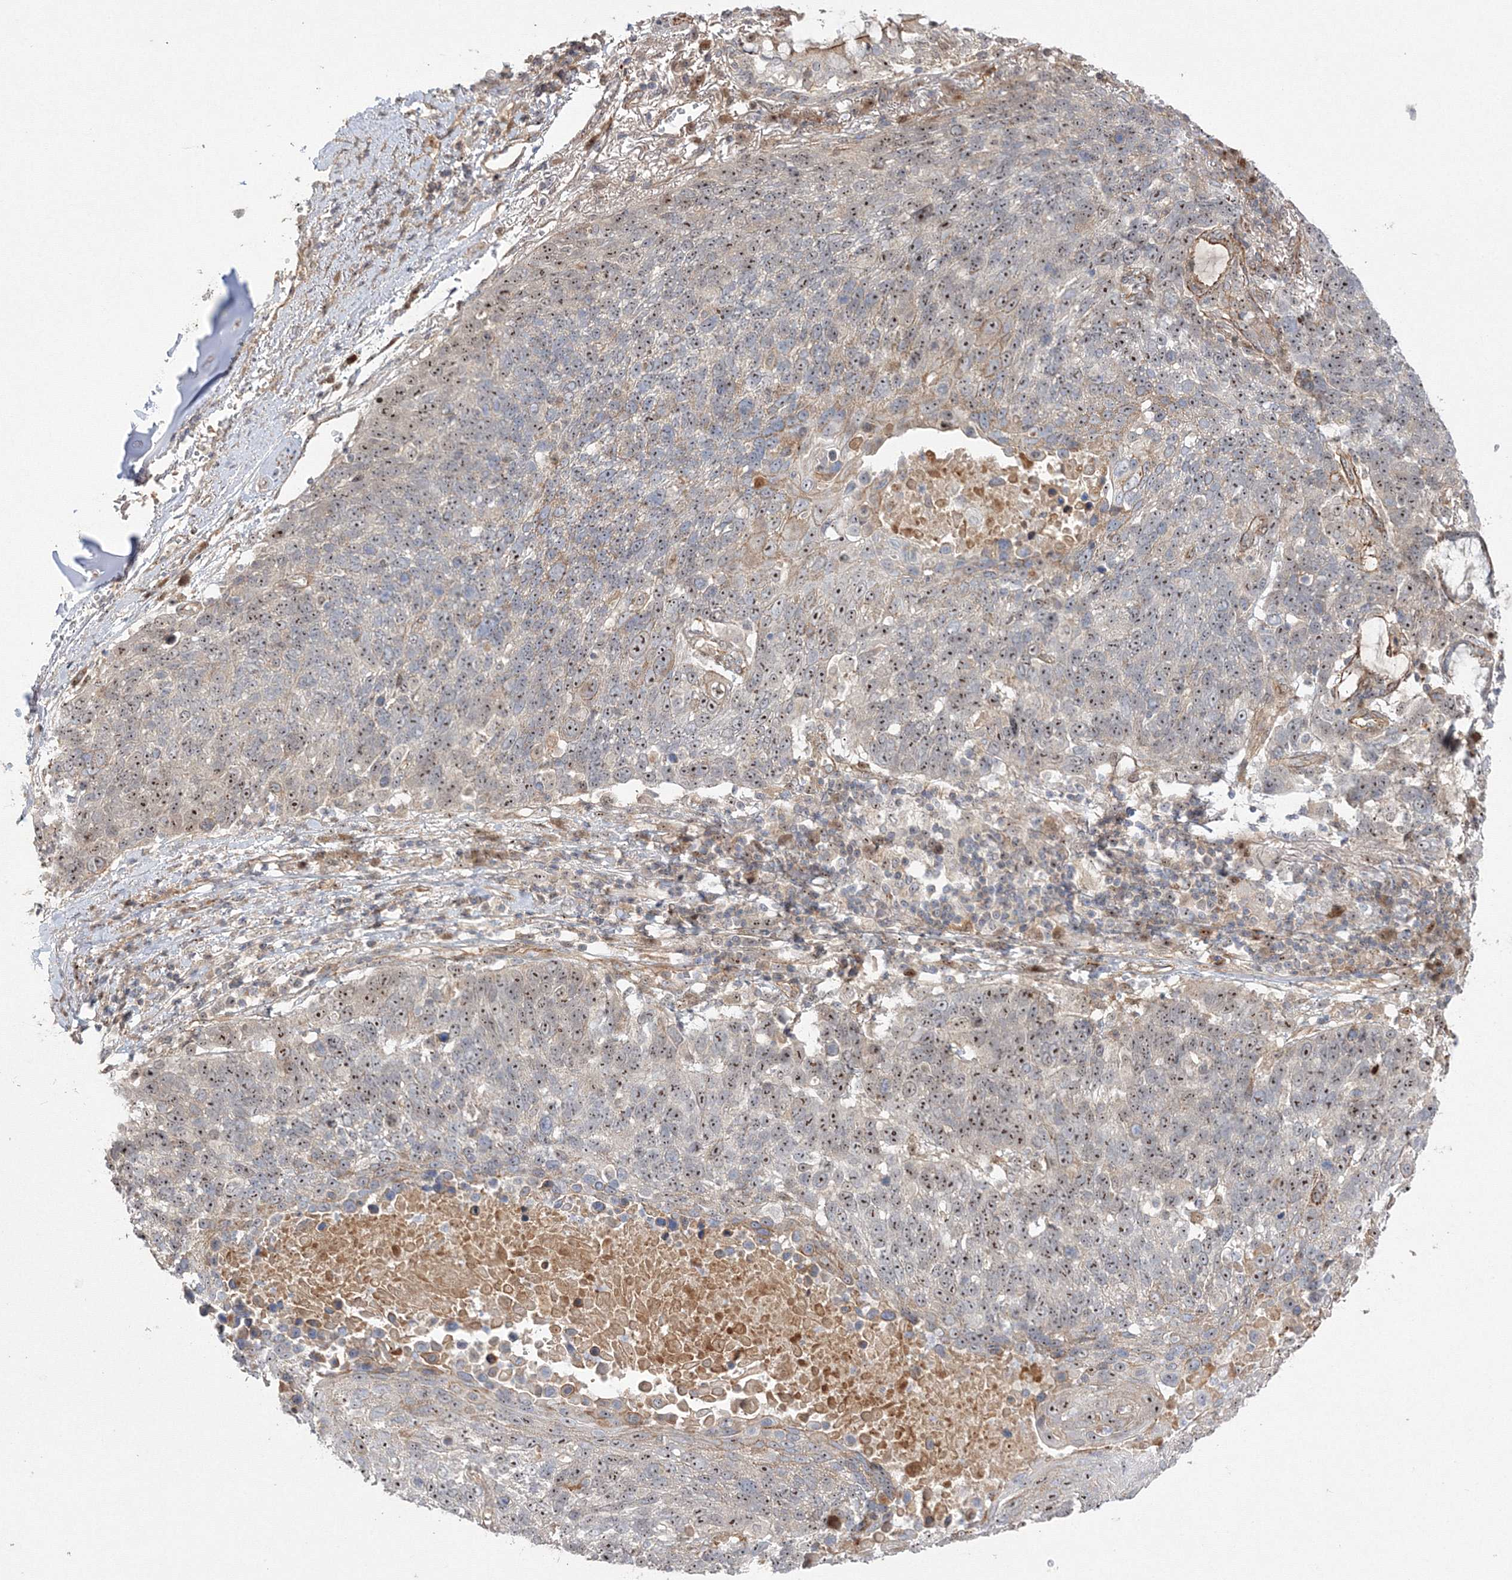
{"staining": {"intensity": "moderate", "quantity": ">75%", "location": "nuclear"}, "tissue": "lung cancer", "cell_type": "Tumor cells", "image_type": "cancer", "snomed": [{"axis": "morphology", "description": "Squamous cell carcinoma, NOS"}, {"axis": "topography", "description": "Lung"}], "caption": "Immunohistochemistry histopathology image of neoplastic tissue: lung cancer stained using IHC demonstrates medium levels of moderate protein expression localized specifically in the nuclear of tumor cells, appearing as a nuclear brown color.", "gene": "NPM3", "patient": {"sex": "male", "age": 66}}